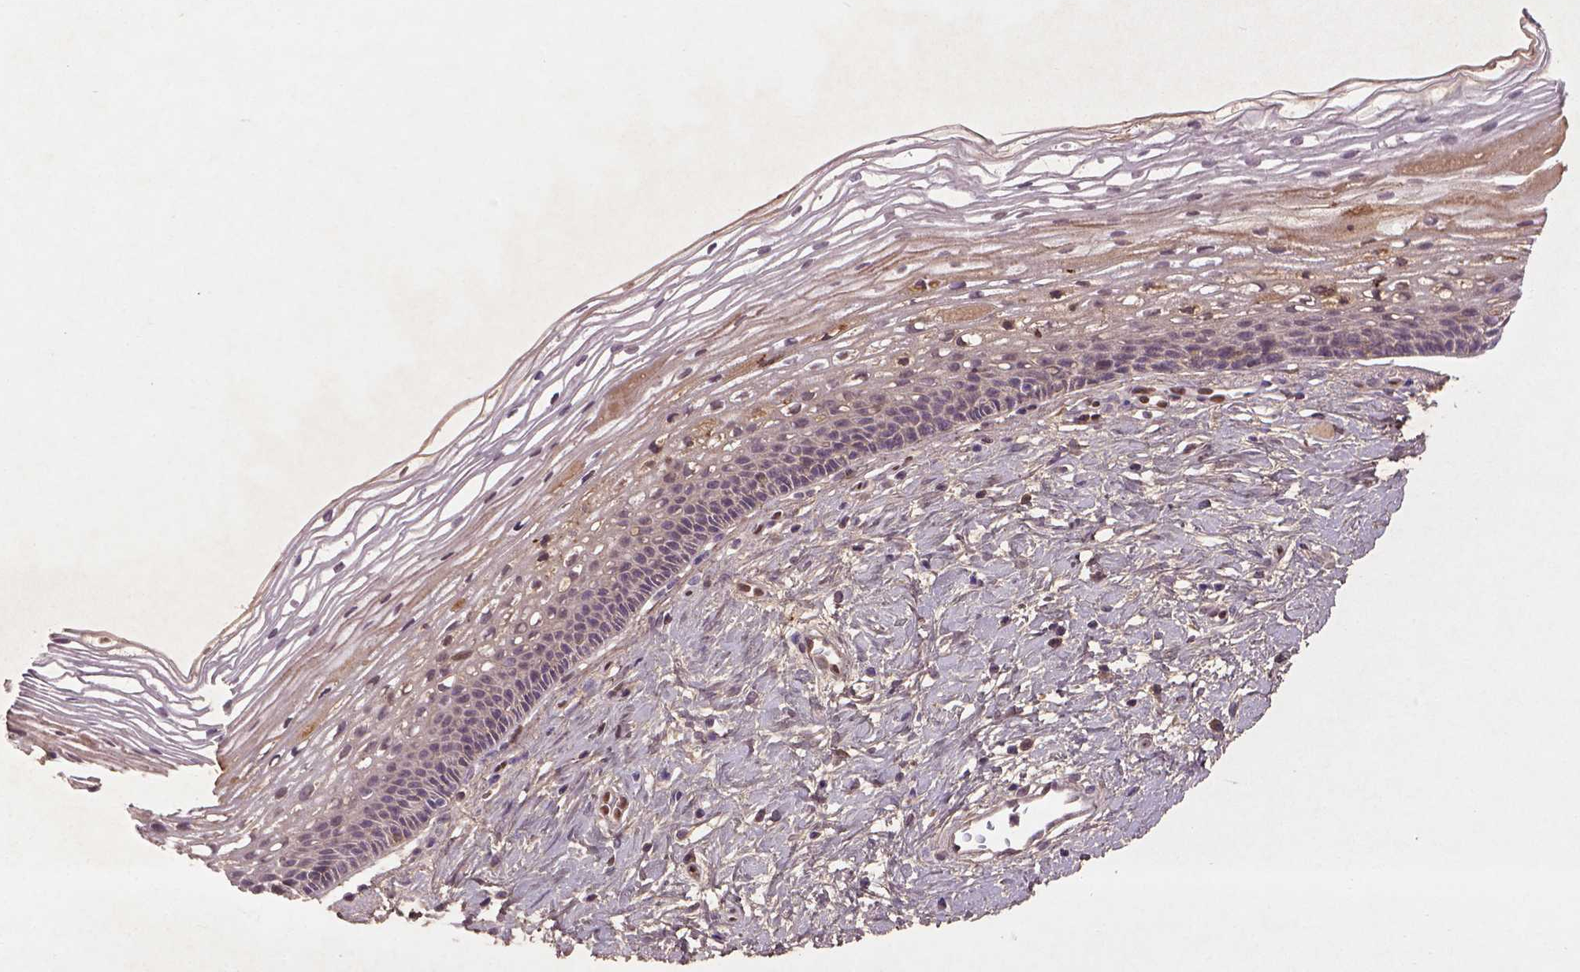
{"staining": {"intensity": "strong", "quantity": ">75%", "location": "nuclear"}, "tissue": "cervix", "cell_type": "Glandular cells", "image_type": "normal", "snomed": [{"axis": "morphology", "description": "Normal tissue, NOS"}, {"axis": "topography", "description": "Cervix"}], "caption": "Immunohistochemistry image of benign human cervix stained for a protein (brown), which reveals high levels of strong nuclear expression in approximately >75% of glandular cells.", "gene": "SOX17", "patient": {"sex": "female", "age": 34}}